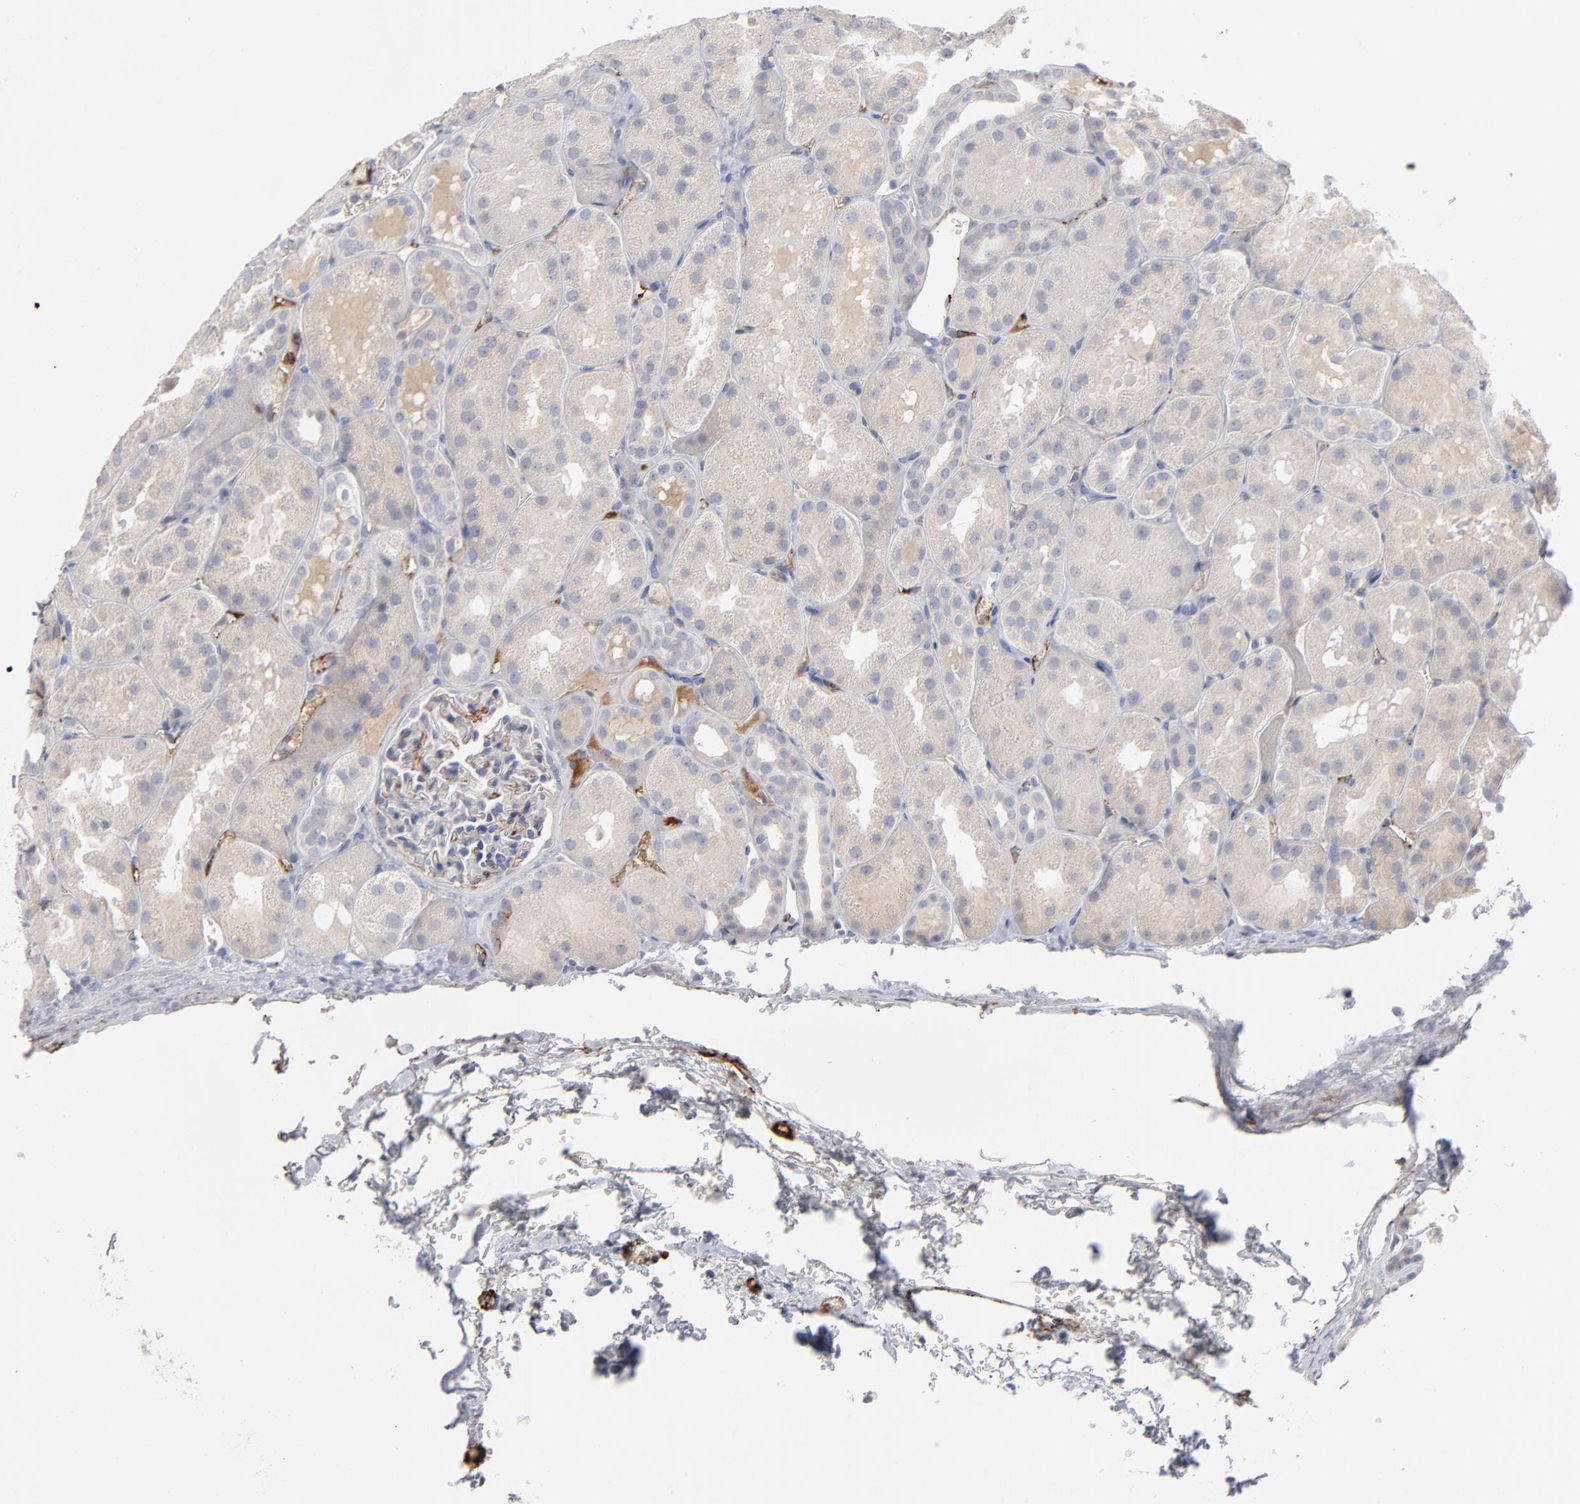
{"staining": {"intensity": "moderate", "quantity": "<25%", "location": "cytoplasmic/membranous"}, "tissue": "kidney", "cell_type": "Cells in glomeruli", "image_type": "normal", "snomed": [{"axis": "morphology", "description": "Normal tissue, NOS"}, {"axis": "topography", "description": "Kidney"}], "caption": "A photomicrograph of kidney stained for a protein shows moderate cytoplasmic/membranous brown staining in cells in glomeruli. Nuclei are stained in blue.", "gene": "CCR3", "patient": {"sex": "male", "age": 28}}